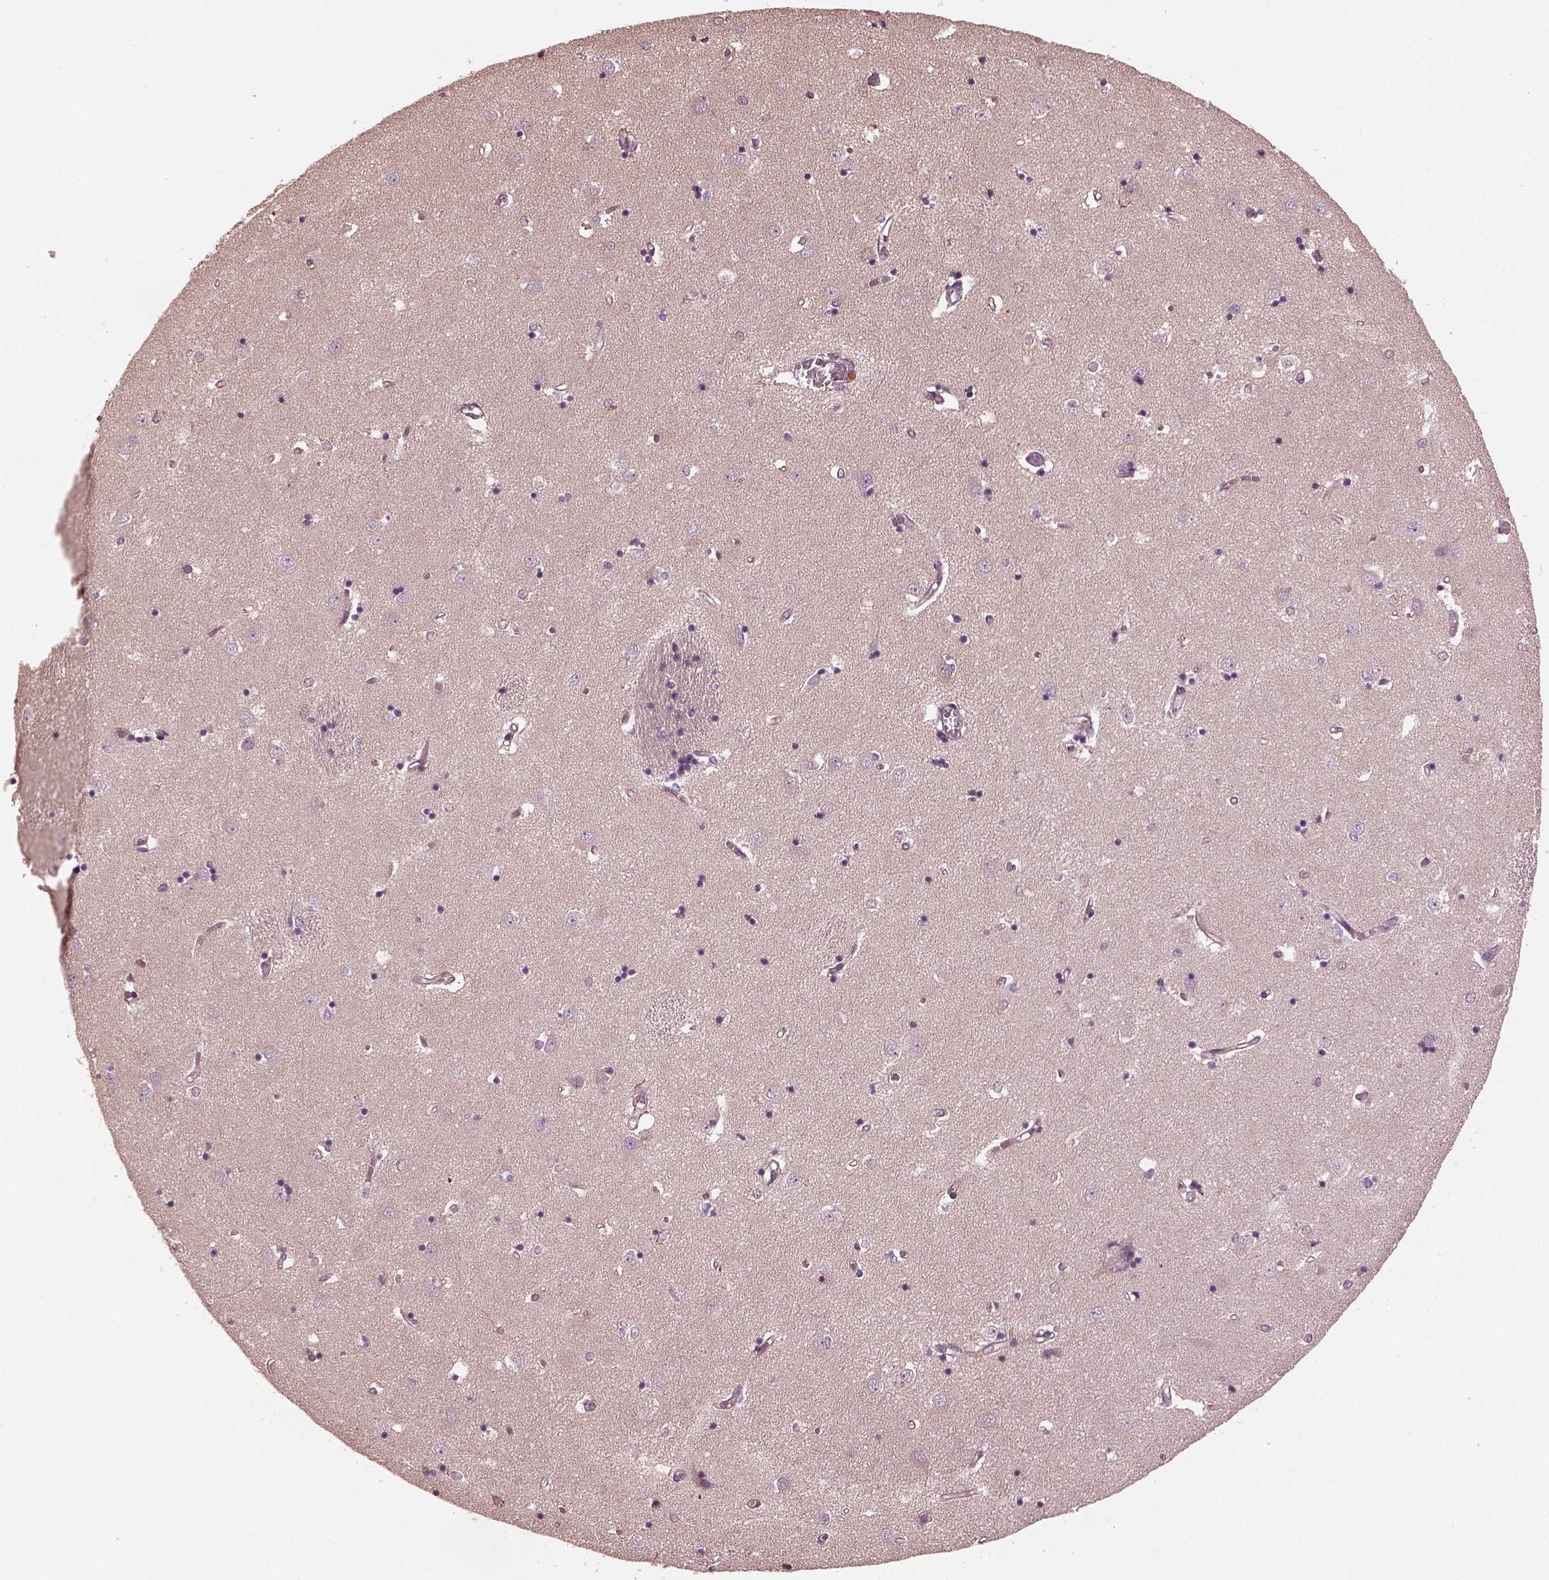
{"staining": {"intensity": "negative", "quantity": "none", "location": "none"}, "tissue": "caudate", "cell_type": "Glial cells", "image_type": "normal", "snomed": [{"axis": "morphology", "description": "Normal tissue, NOS"}, {"axis": "topography", "description": "Lateral ventricle wall"}], "caption": "Immunohistochemical staining of unremarkable human caudate shows no significant positivity in glial cells.", "gene": "ODAD1", "patient": {"sex": "male", "age": 54}}